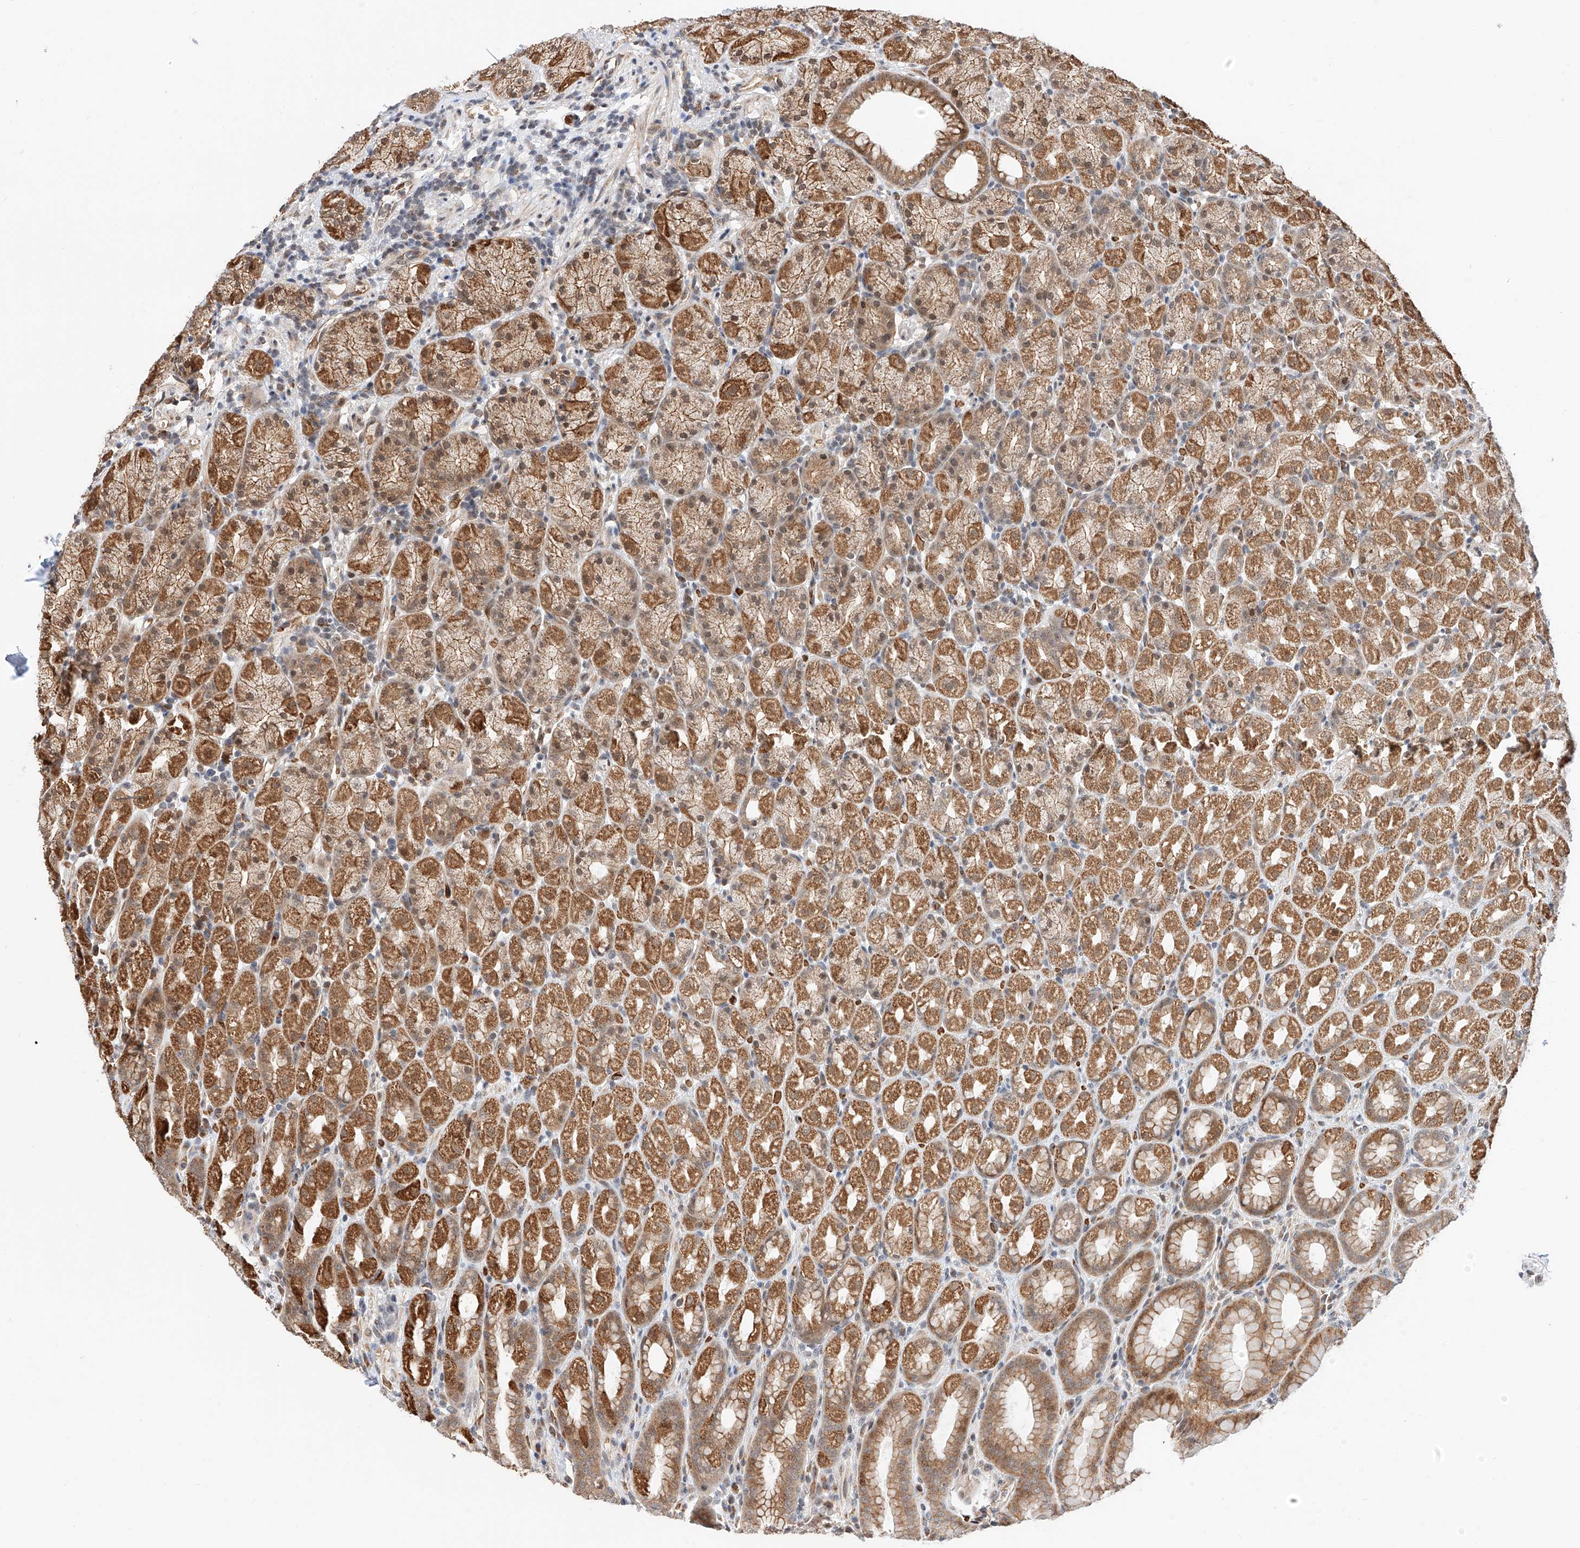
{"staining": {"intensity": "strong", "quantity": ">75%", "location": "cytoplasmic/membranous,nuclear"}, "tissue": "stomach", "cell_type": "Glandular cells", "image_type": "normal", "snomed": [{"axis": "morphology", "description": "Normal tissue, NOS"}, {"axis": "topography", "description": "Stomach, upper"}], "caption": "Immunohistochemistry histopathology image of unremarkable human stomach stained for a protein (brown), which shows high levels of strong cytoplasmic/membranous,nuclear expression in about >75% of glandular cells.", "gene": "THTPA", "patient": {"sex": "male", "age": 68}}